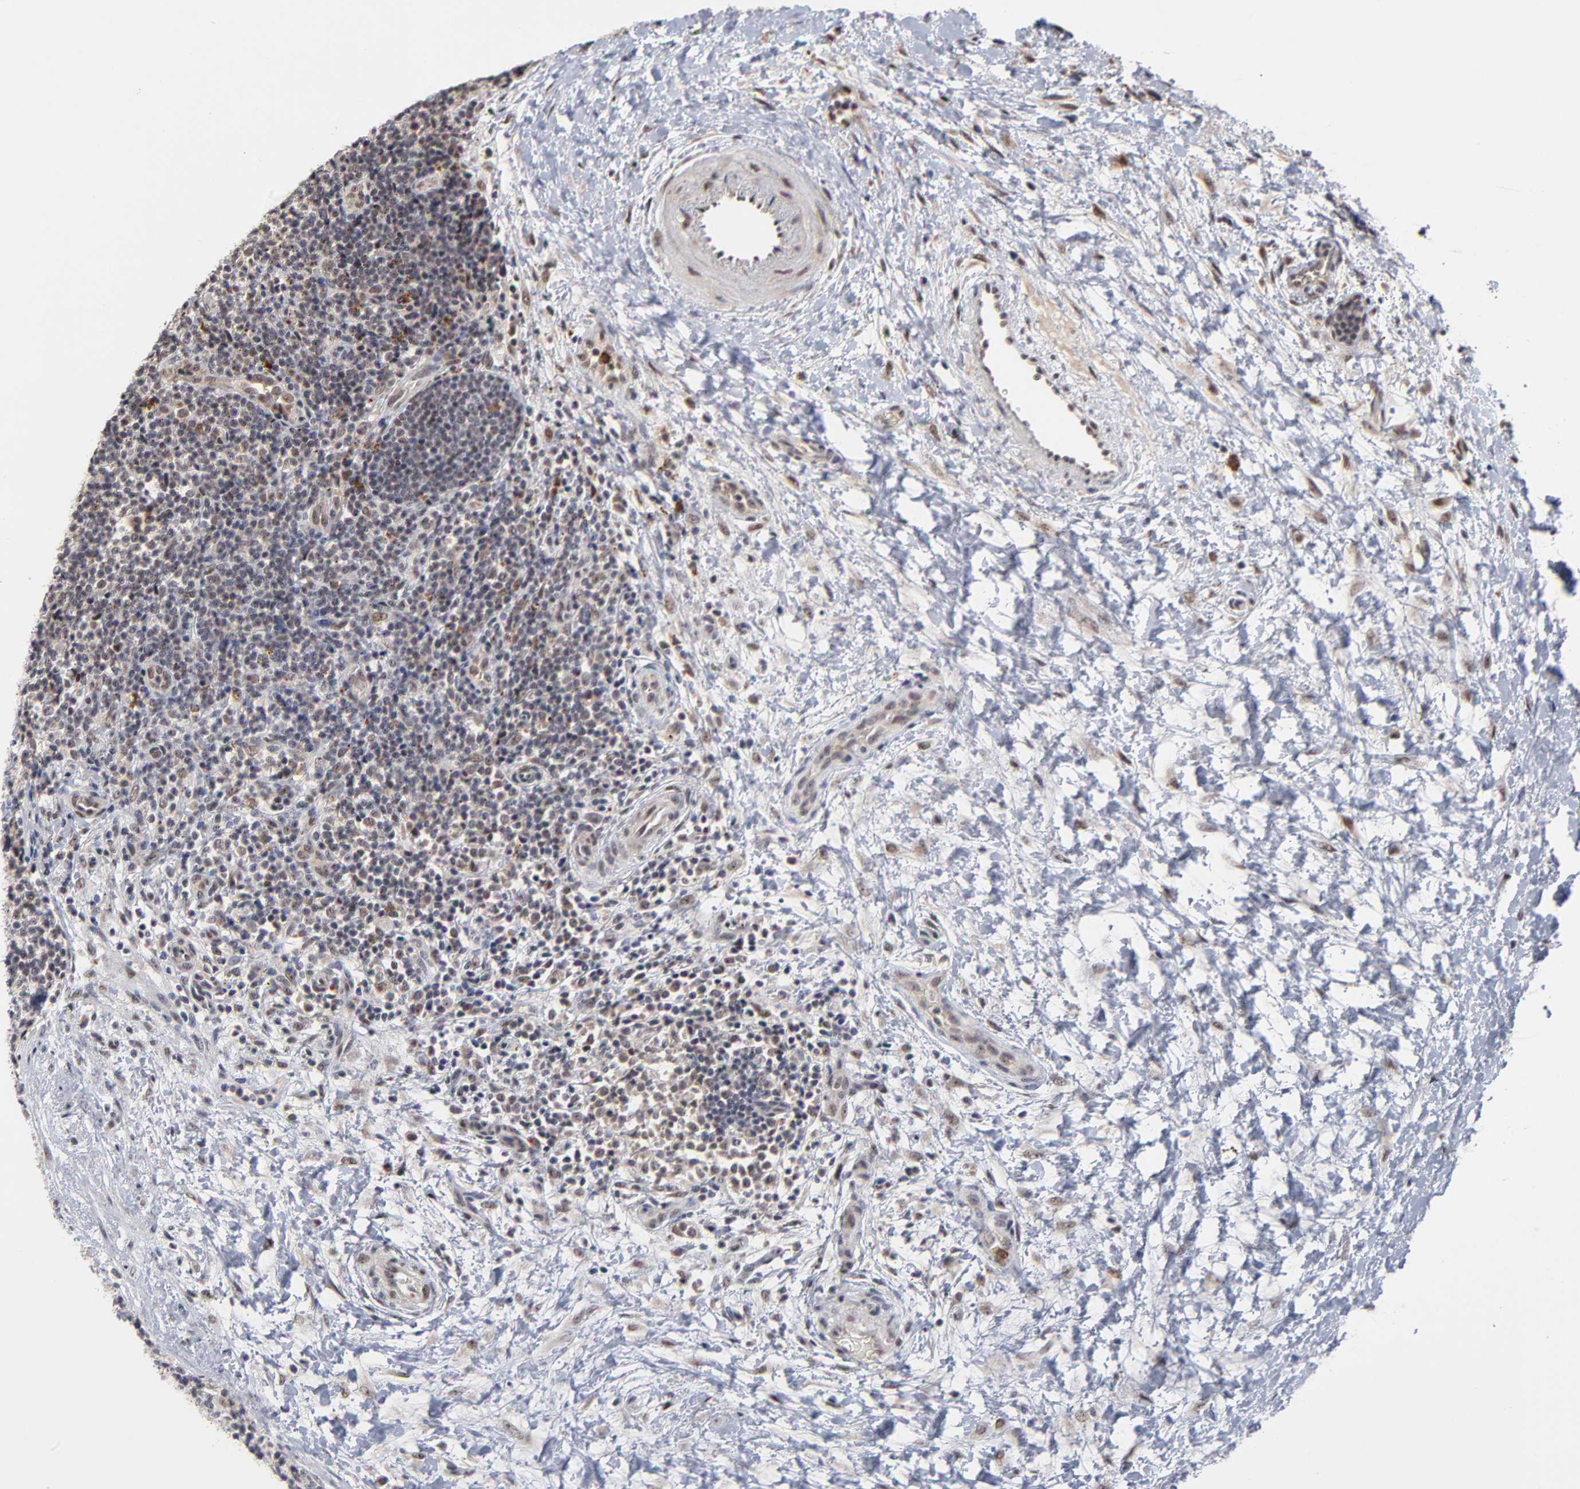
{"staining": {"intensity": "weak", "quantity": "<25%", "location": "nuclear"}, "tissue": "lymphoma", "cell_type": "Tumor cells", "image_type": "cancer", "snomed": [{"axis": "morphology", "description": "Malignant lymphoma, non-Hodgkin's type, Low grade"}, {"axis": "topography", "description": "Lymph node"}], "caption": "IHC image of lymphoma stained for a protein (brown), which displays no positivity in tumor cells.", "gene": "ZNF419", "patient": {"sex": "female", "age": 76}}